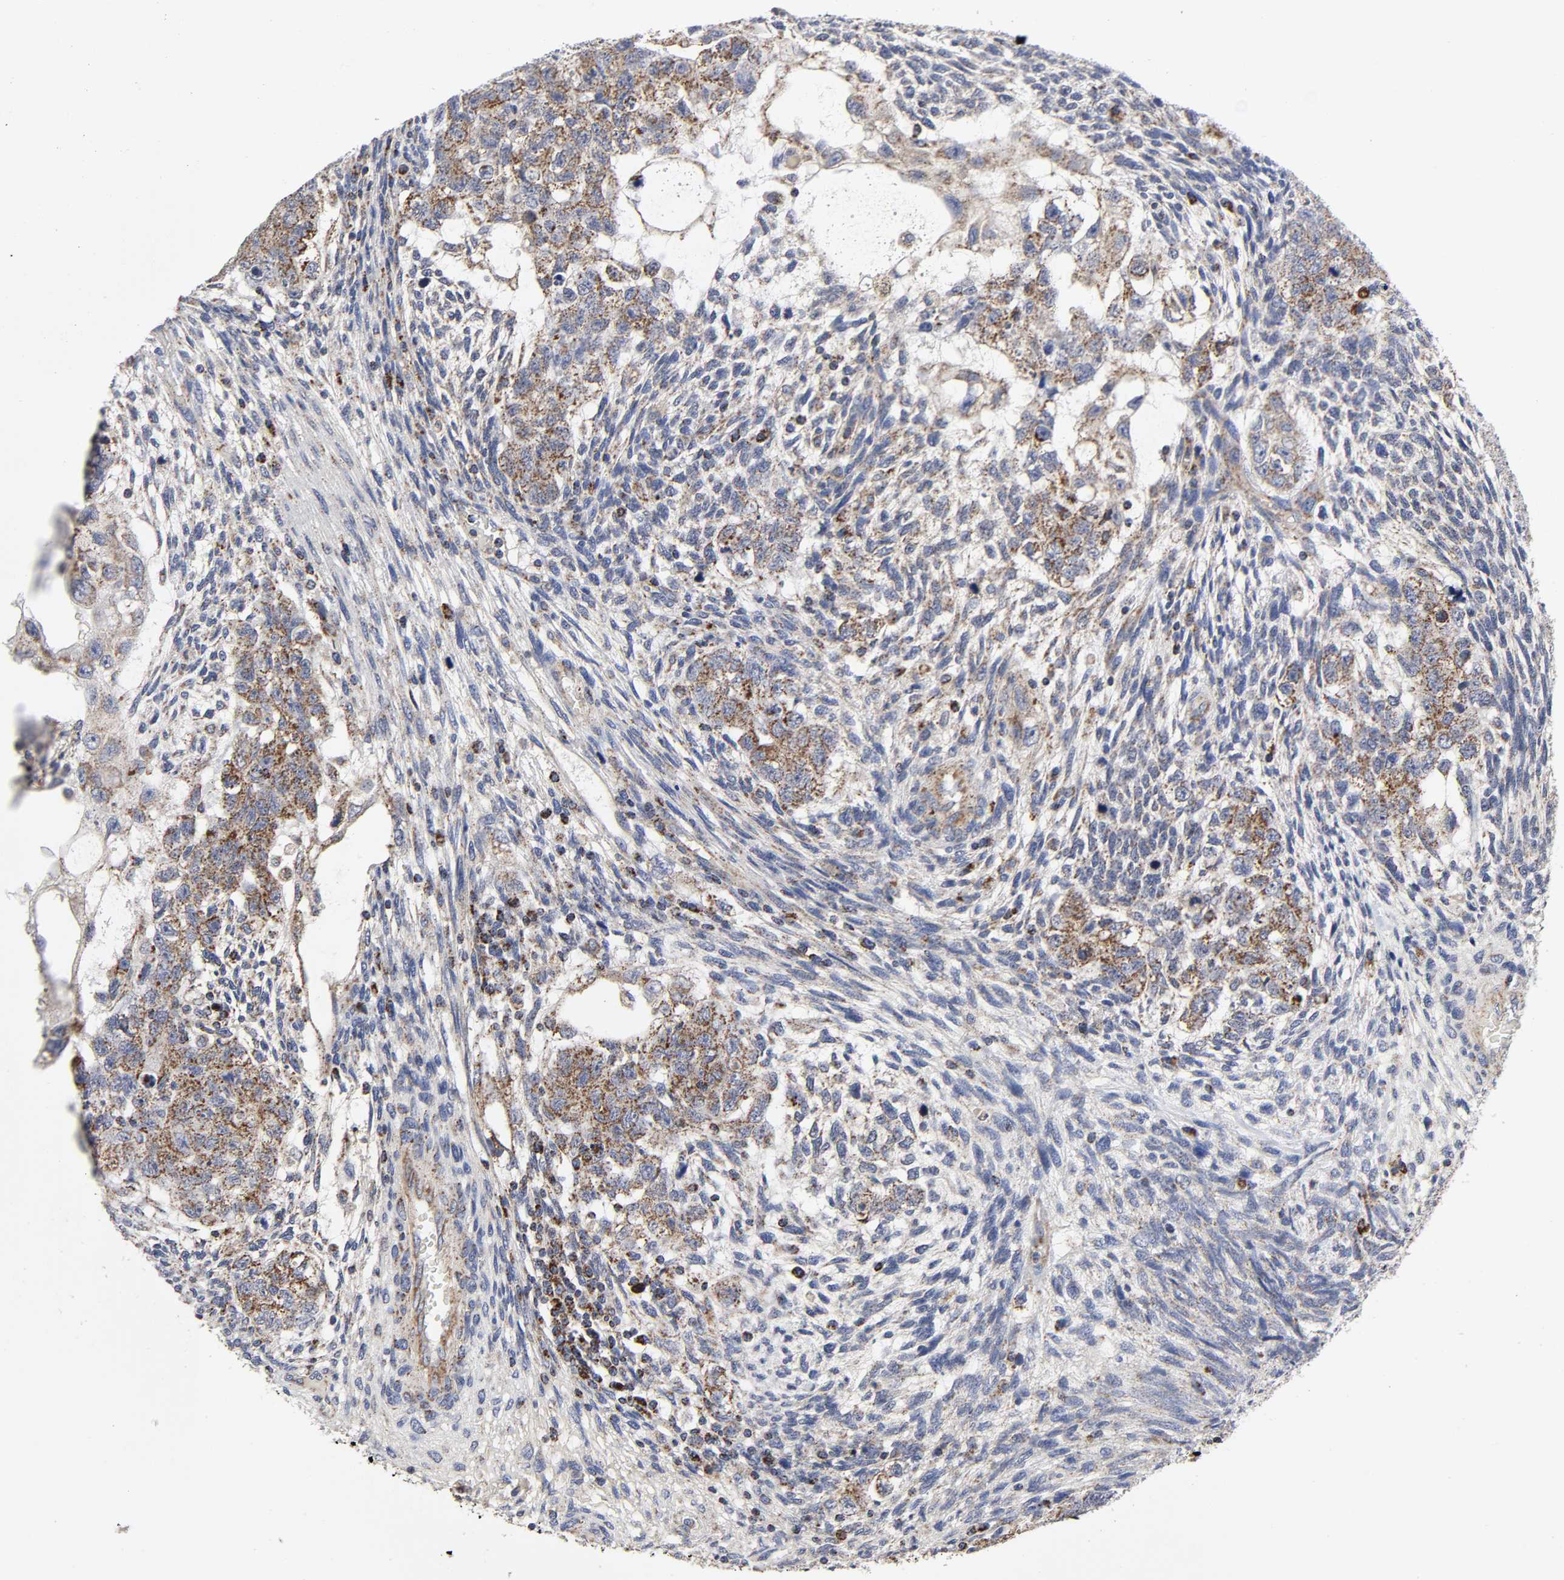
{"staining": {"intensity": "moderate", "quantity": ">75%", "location": "cytoplasmic/membranous"}, "tissue": "testis cancer", "cell_type": "Tumor cells", "image_type": "cancer", "snomed": [{"axis": "morphology", "description": "Normal tissue, NOS"}, {"axis": "morphology", "description": "Carcinoma, Embryonal, NOS"}, {"axis": "topography", "description": "Testis"}], "caption": "Brown immunohistochemical staining in testis embryonal carcinoma displays moderate cytoplasmic/membranous positivity in approximately >75% of tumor cells. (DAB = brown stain, brightfield microscopy at high magnification).", "gene": "AOPEP", "patient": {"sex": "male", "age": 36}}